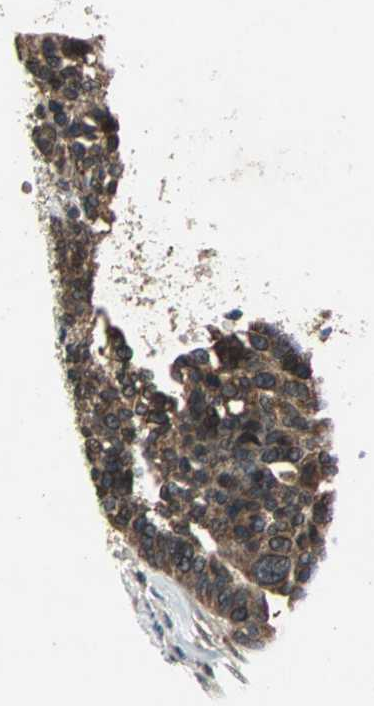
{"staining": {"intensity": "moderate", "quantity": ">75%", "location": "cytoplasmic/membranous,nuclear"}, "tissue": "ovarian cancer", "cell_type": "Tumor cells", "image_type": "cancer", "snomed": [{"axis": "morphology", "description": "Cystadenocarcinoma, serous, NOS"}, {"axis": "topography", "description": "Ovary"}], "caption": "Approximately >75% of tumor cells in serous cystadenocarcinoma (ovarian) display moderate cytoplasmic/membranous and nuclear protein staining as visualized by brown immunohistochemical staining.", "gene": "NFKBIE", "patient": {"sex": "female", "age": 59}}